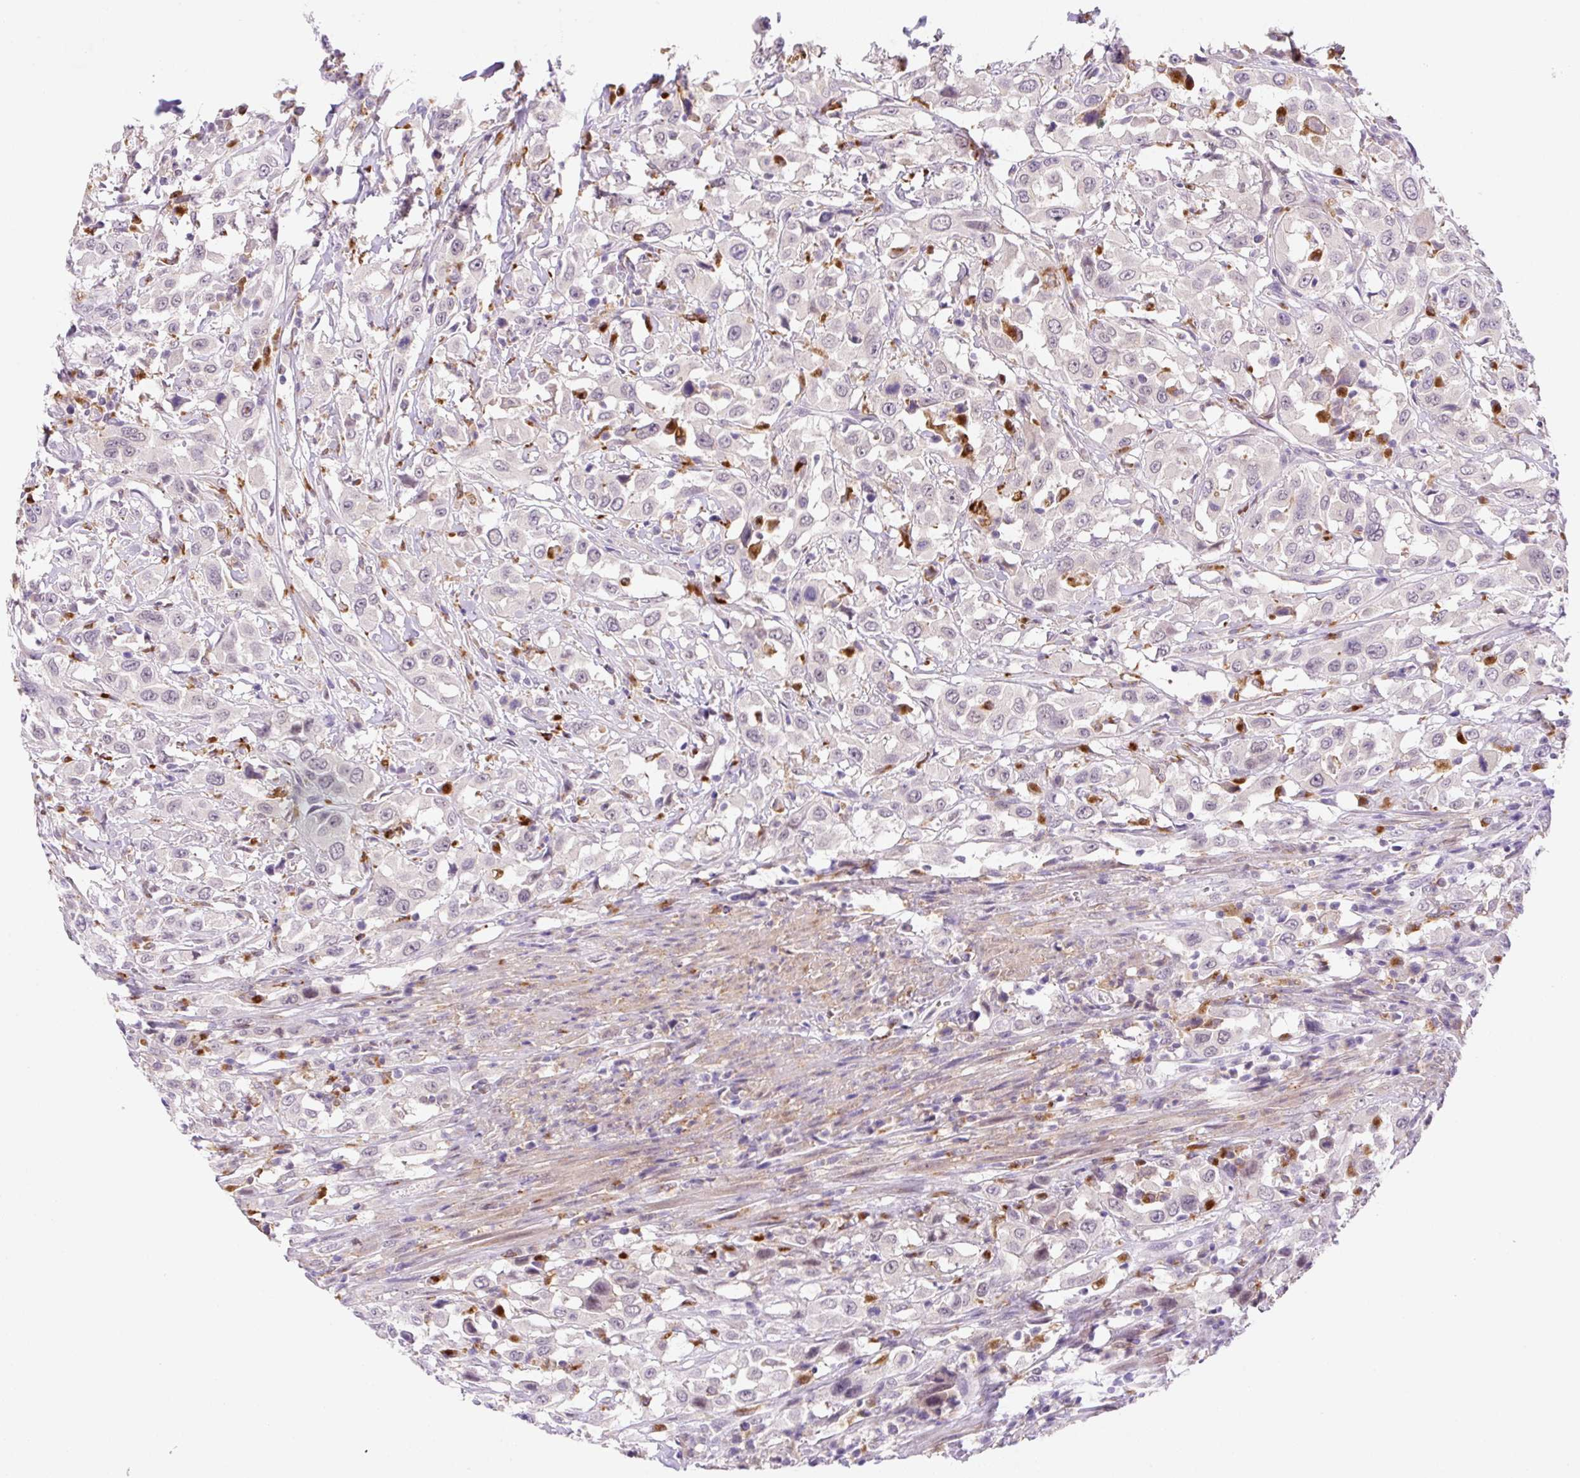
{"staining": {"intensity": "negative", "quantity": "none", "location": "none"}, "tissue": "urothelial cancer", "cell_type": "Tumor cells", "image_type": "cancer", "snomed": [{"axis": "morphology", "description": "Urothelial carcinoma, High grade"}, {"axis": "topography", "description": "Urinary bladder"}], "caption": "An image of human high-grade urothelial carcinoma is negative for staining in tumor cells. Nuclei are stained in blue.", "gene": "CEBPZOS", "patient": {"sex": "male", "age": 61}}